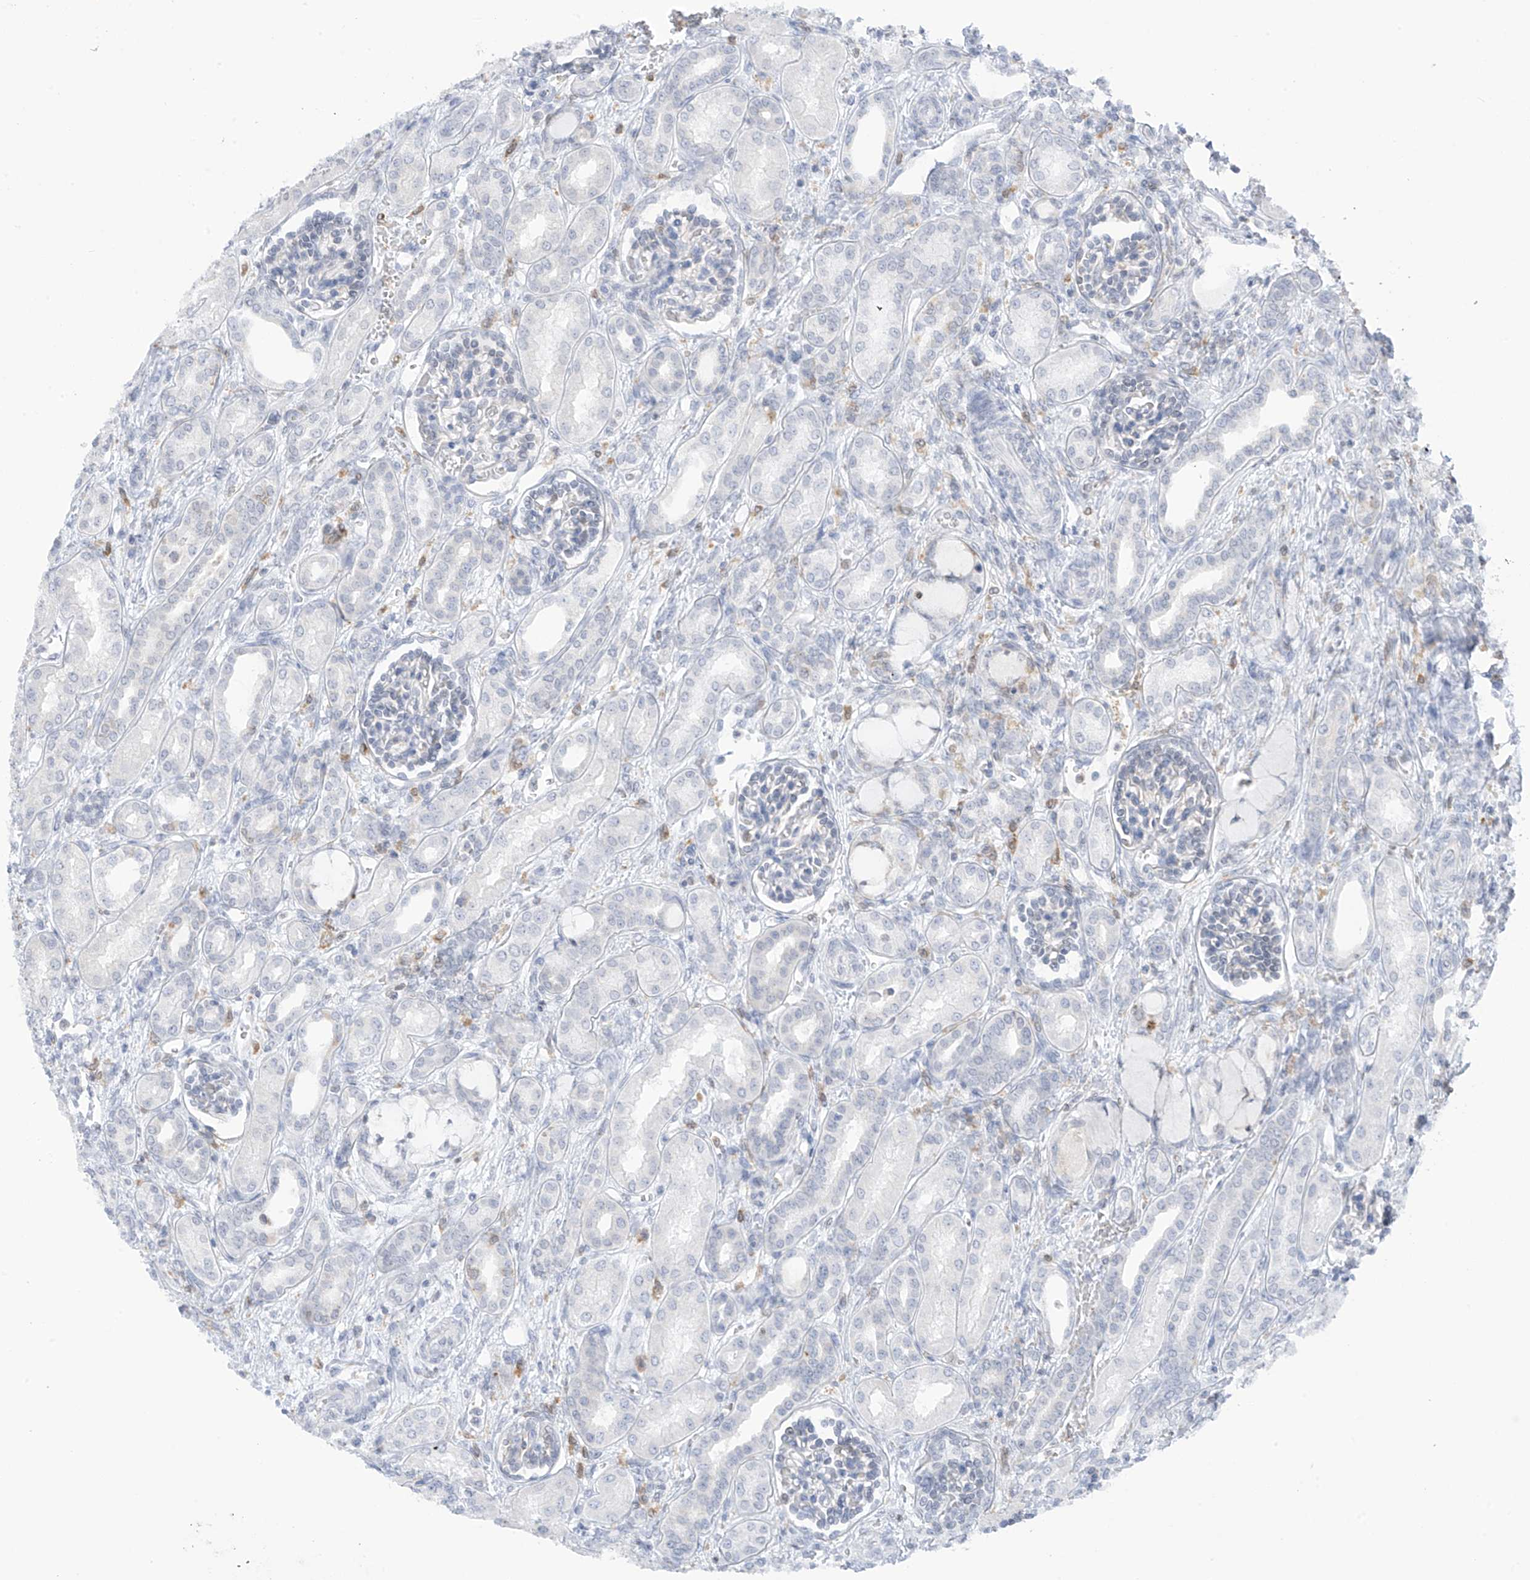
{"staining": {"intensity": "negative", "quantity": "none", "location": "none"}, "tissue": "kidney", "cell_type": "Cells in glomeruli", "image_type": "normal", "snomed": [{"axis": "morphology", "description": "Normal tissue, NOS"}, {"axis": "morphology", "description": "Neoplasm, malignant, NOS"}, {"axis": "topography", "description": "Kidney"}], "caption": "Unremarkable kidney was stained to show a protein in brown. There is no significant expression in cells in glomeruli.", "gene": "TBXAS1", "patient": {"sex": "female", "age": 1}}